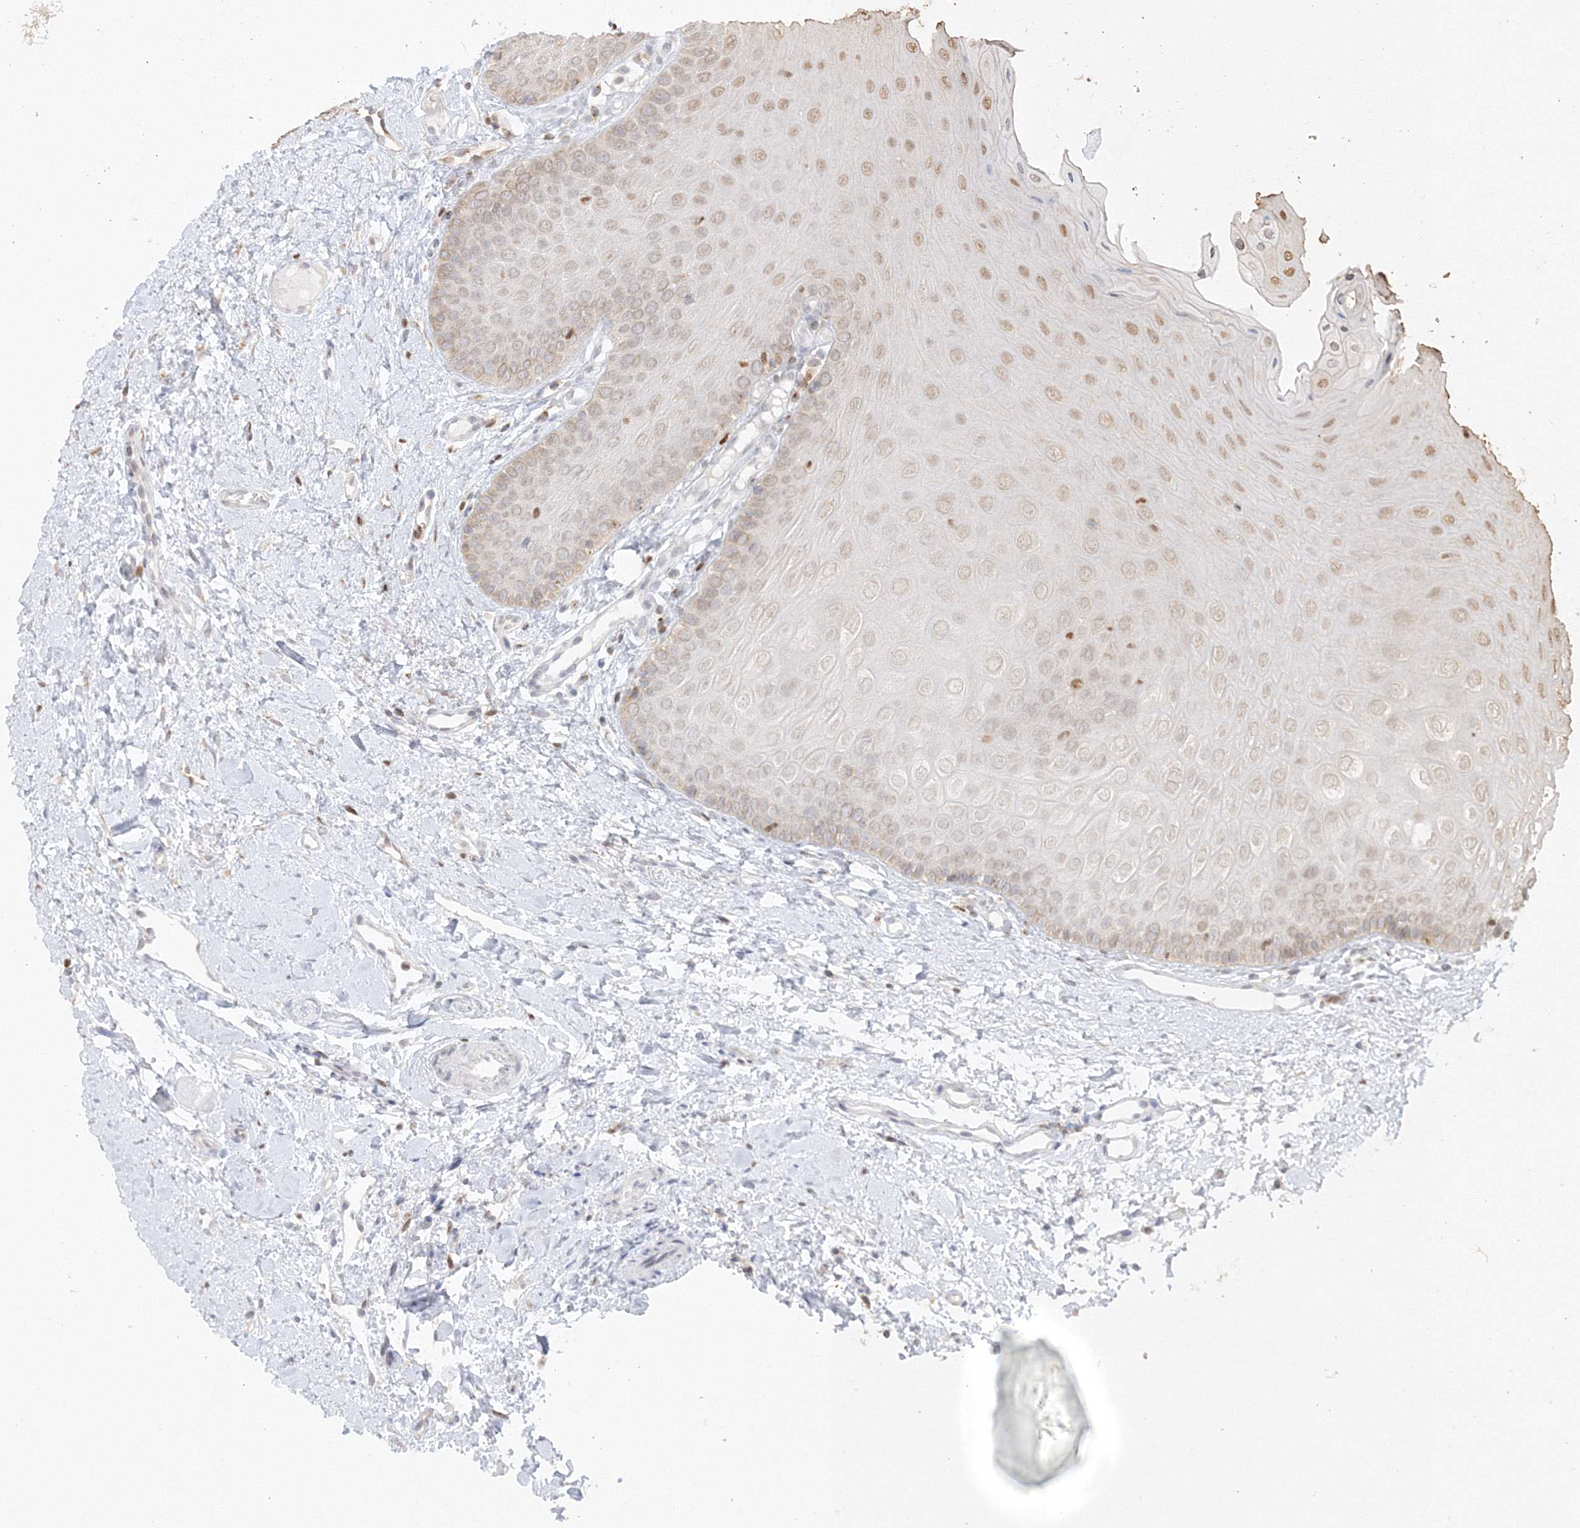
{"staining": {"intensity": "moderate", "quantity": "25%-75%", "location": "nuclear"}, "tissue": "oral mucosa", "cell_type": "Squamous epithelial cells", "image_type": "normal", "snomed": [{"axis": "morphology", "description": "Normal tissue, NOS"}, {"axis": "topography", "description": "Oral tissue"}], "caption": "Oral mucosa stained with a brown dye displays moderate nuclear positive expression in about 25%-75% of squamous epithelial cells.", "gene": "TMEM50B", "patient": {"sex": "female", "age": 68}}